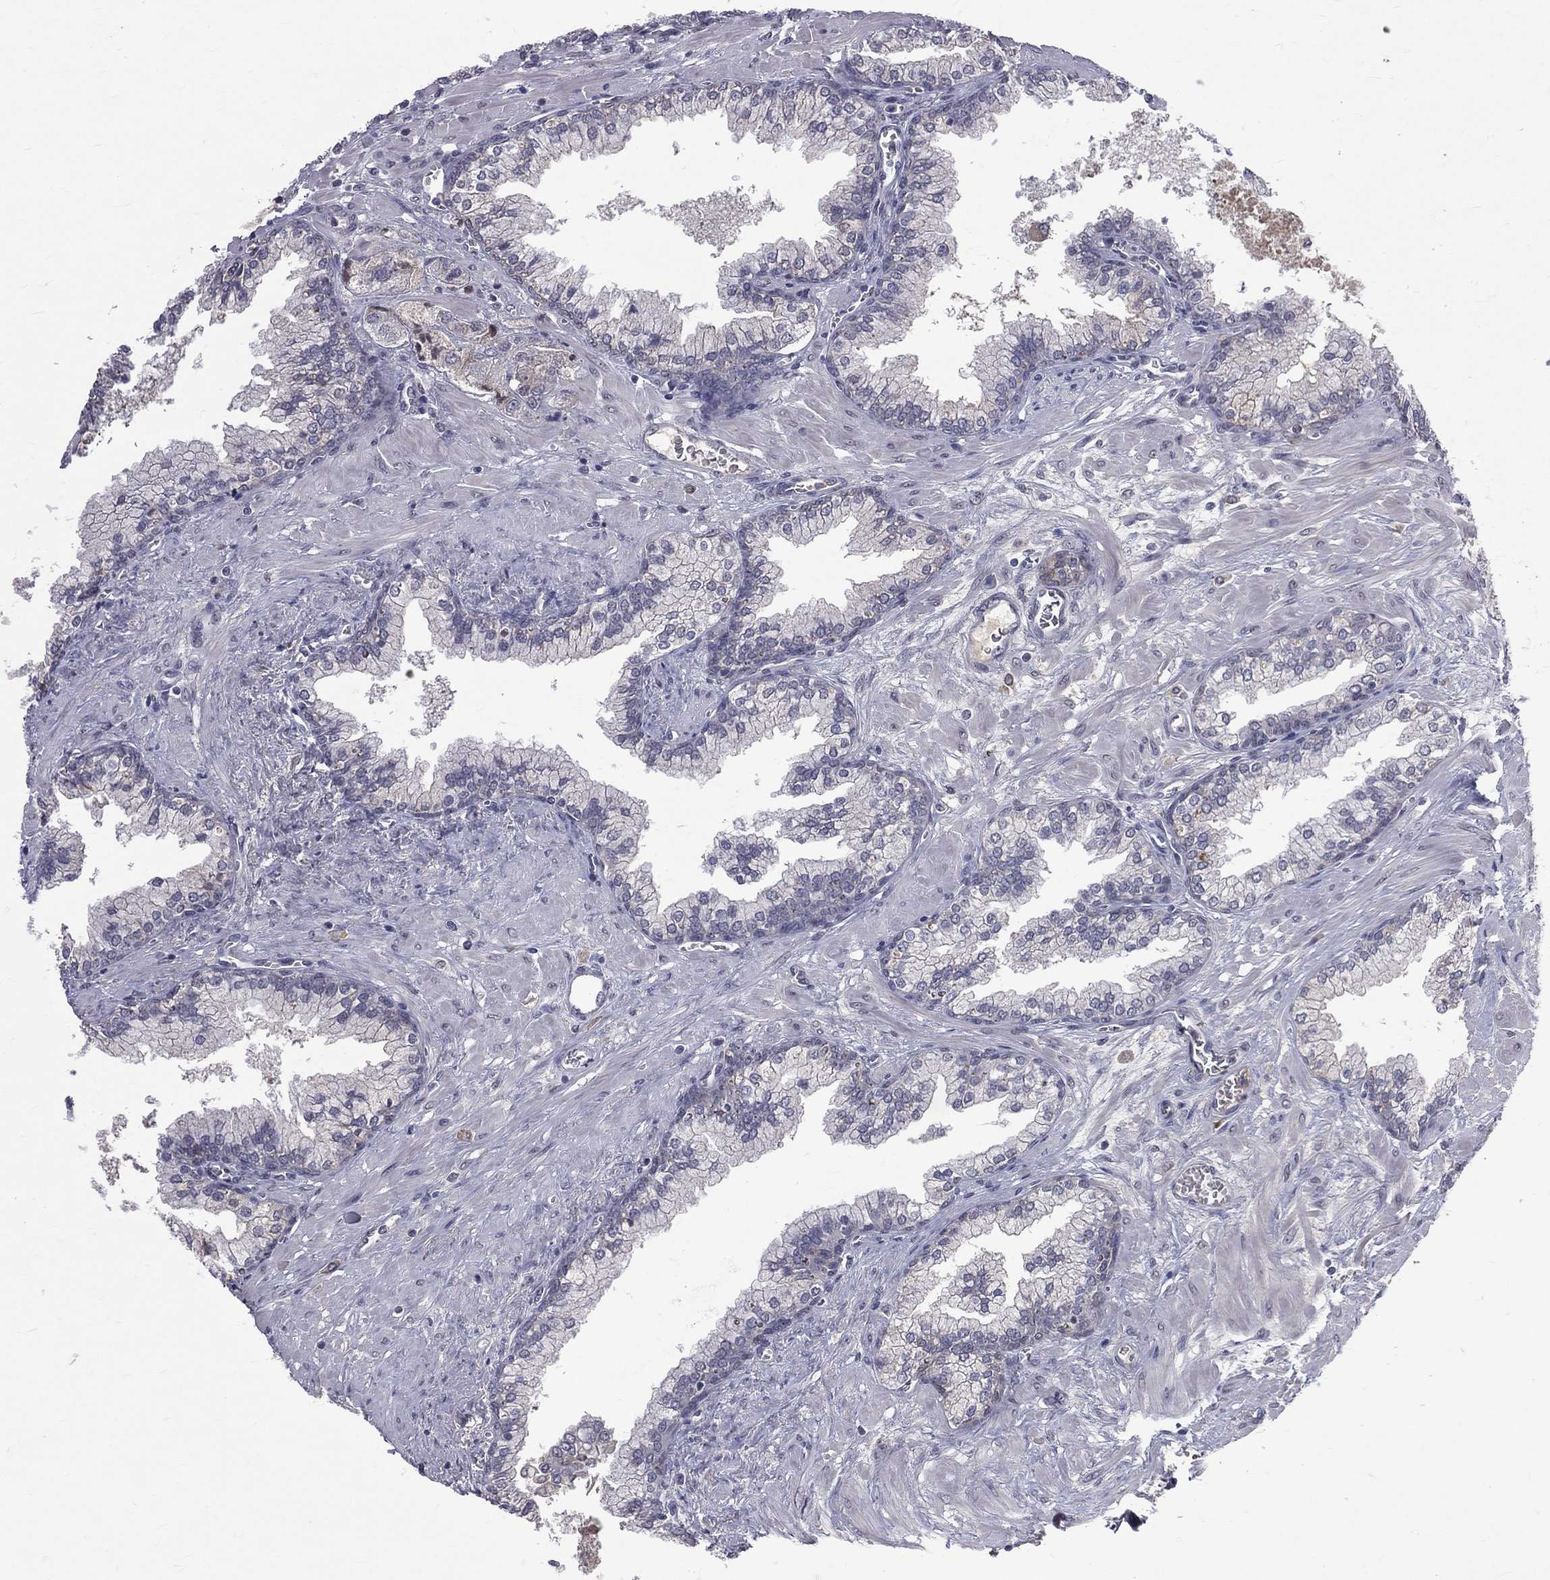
{"staining": {"intensity": "negative", "quantity": "none", "location": "none"}, "tissue": "prostate cancer", "cell_type": "Tumor cells", "image_type": "cancer", "snomed": [{"axis": "morphology", "description": "Adenocarcinoma, NOS"}, {"axis": "topography", "description": "Prostate and seminal vesicle, NOS"}, {"axis": "topography", "description": "Prostate"}], "caption": "Micrograph shows no protein positivity in tumor cells of prostate cancer tissue.", "gene": "DSG4", "patient": {"sex": "male", "age": 62}}